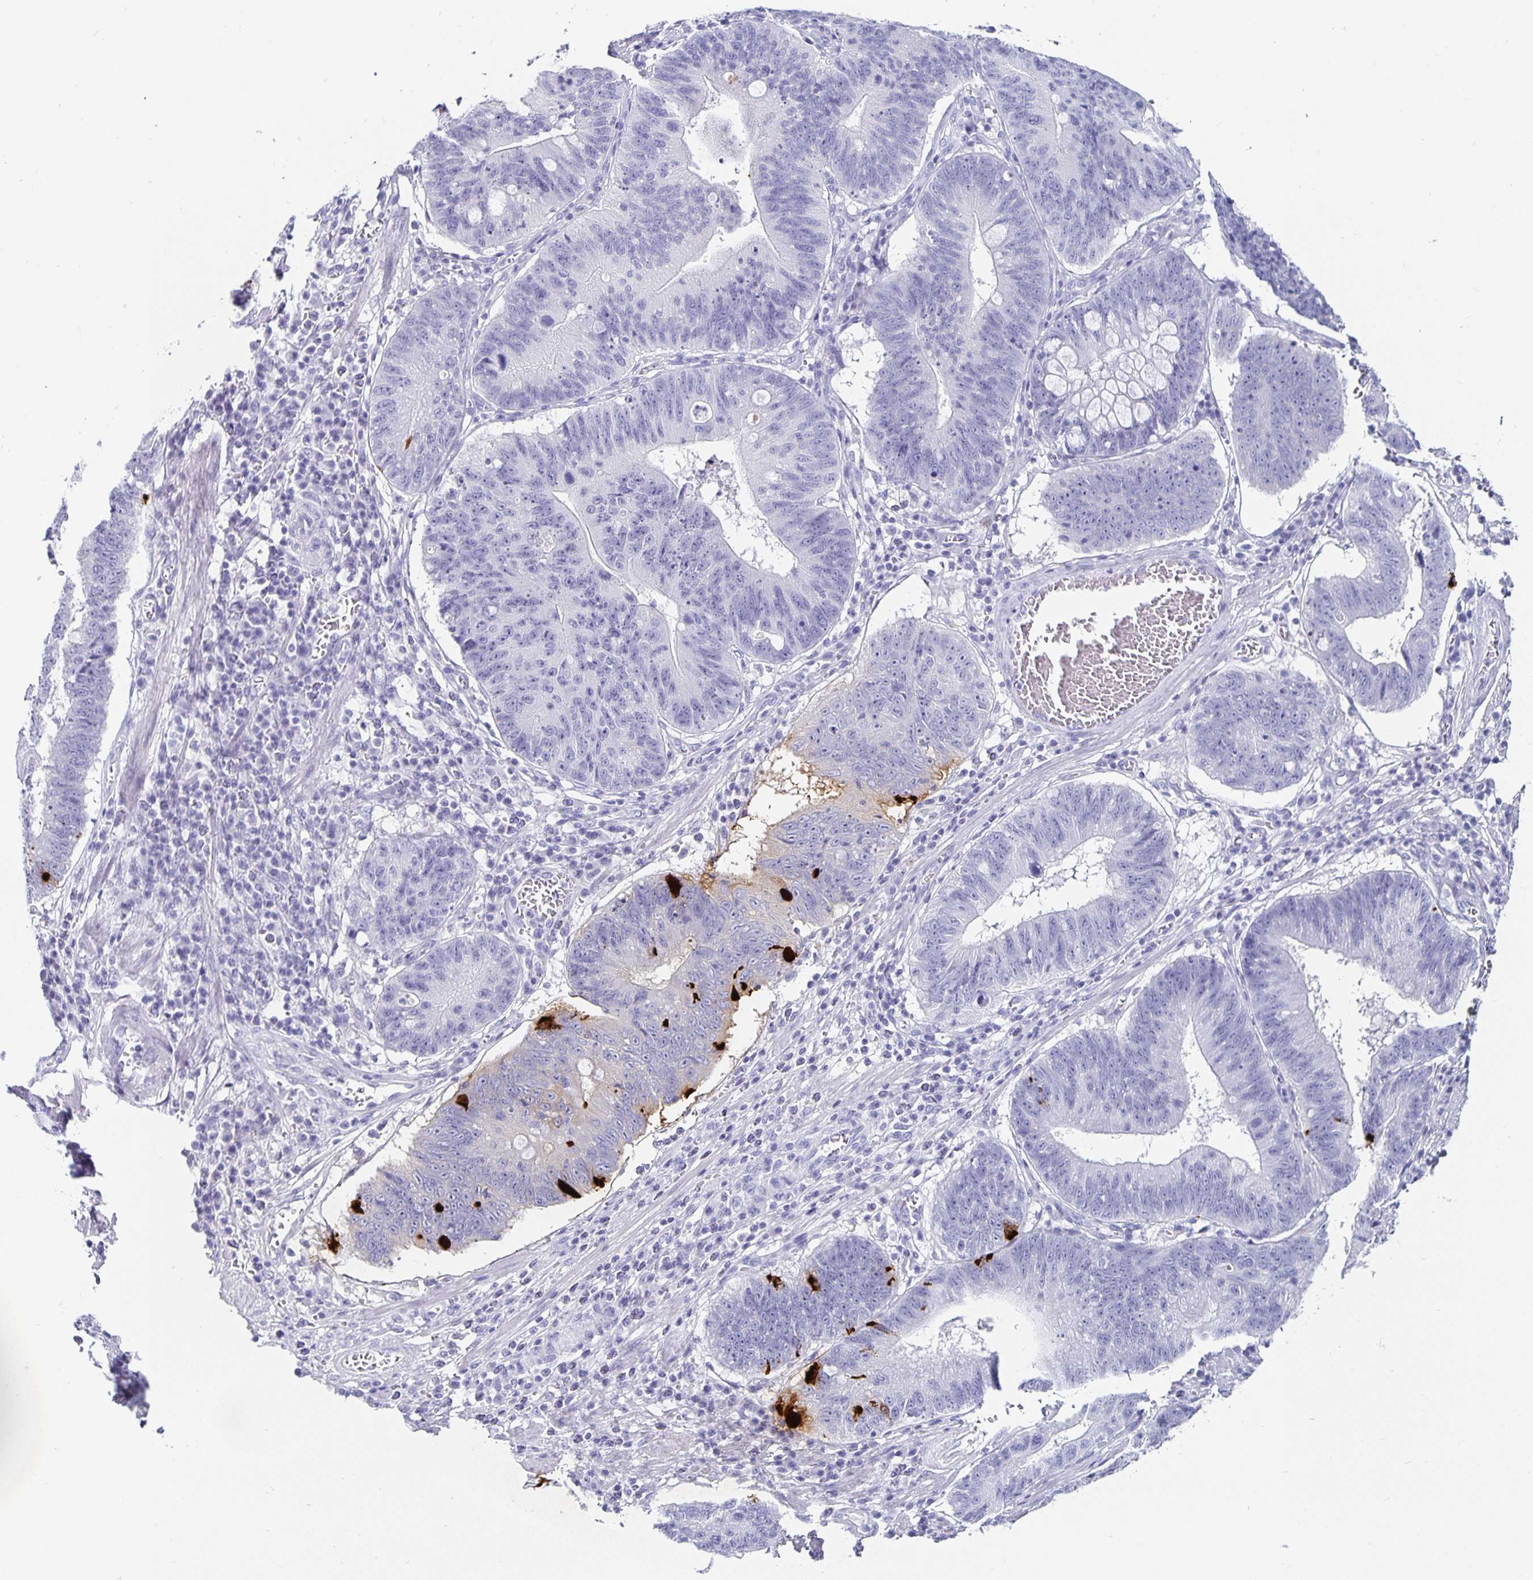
{"staining": {"intensity": "strong", "quantity": "<25%", "location": "cytoplasmic/membranous"}, "tissue": "stomach cancer", "cell_type": "Tumor cells", "image_type": "cancer", "snomed": [{"axis": "morphology", "description": "Adenocarcinoma, NOS"}, {"axis": "topography", "description": "Stomach"}], "caption": "A brown stain shows strong cytoplasmic/membranous expression of a protein in stomach adenocarcinoma tumor cells.", "gene": "CHGA", "patient": {"sex": "male", "age": 59}}